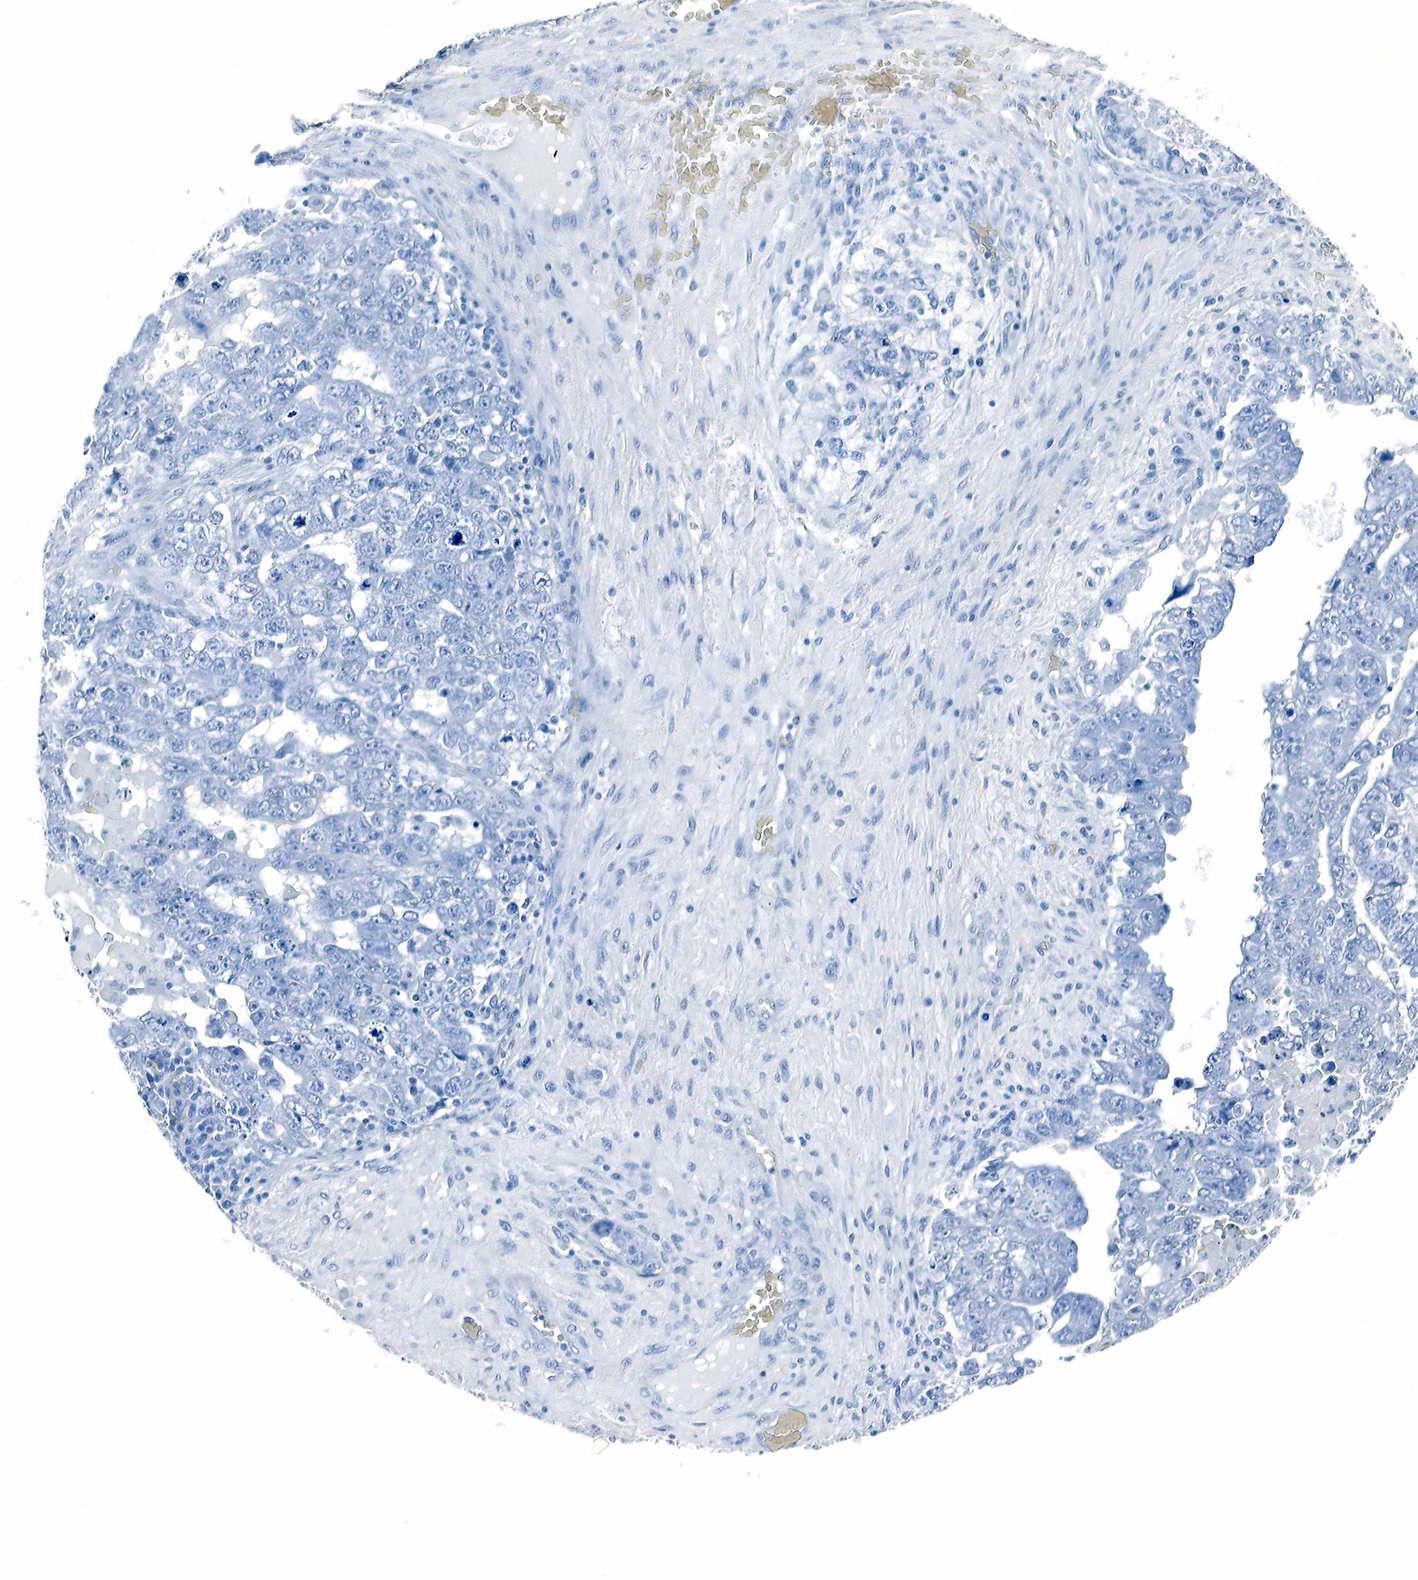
{"staining": {"intensity": "negative", "quantity": "none", "location": "none"}, "tissue": "testis cancer", "cell_type": "Tumor cells", "image_type": "cancer", "snomed": [{"axis": "morphology", "description": "Carcinoma, Embryonal, NOS"}, {"axis": "topography", "description": "Testis"}], "caption": "DAB (3,3'-diaminobenzidine) immunohistochemical staining of embryonal carcinoma (testis) displays no significant expression in tumor cells.", "gene": "GCG", "patient": {"sex": "male", "age": 36}}